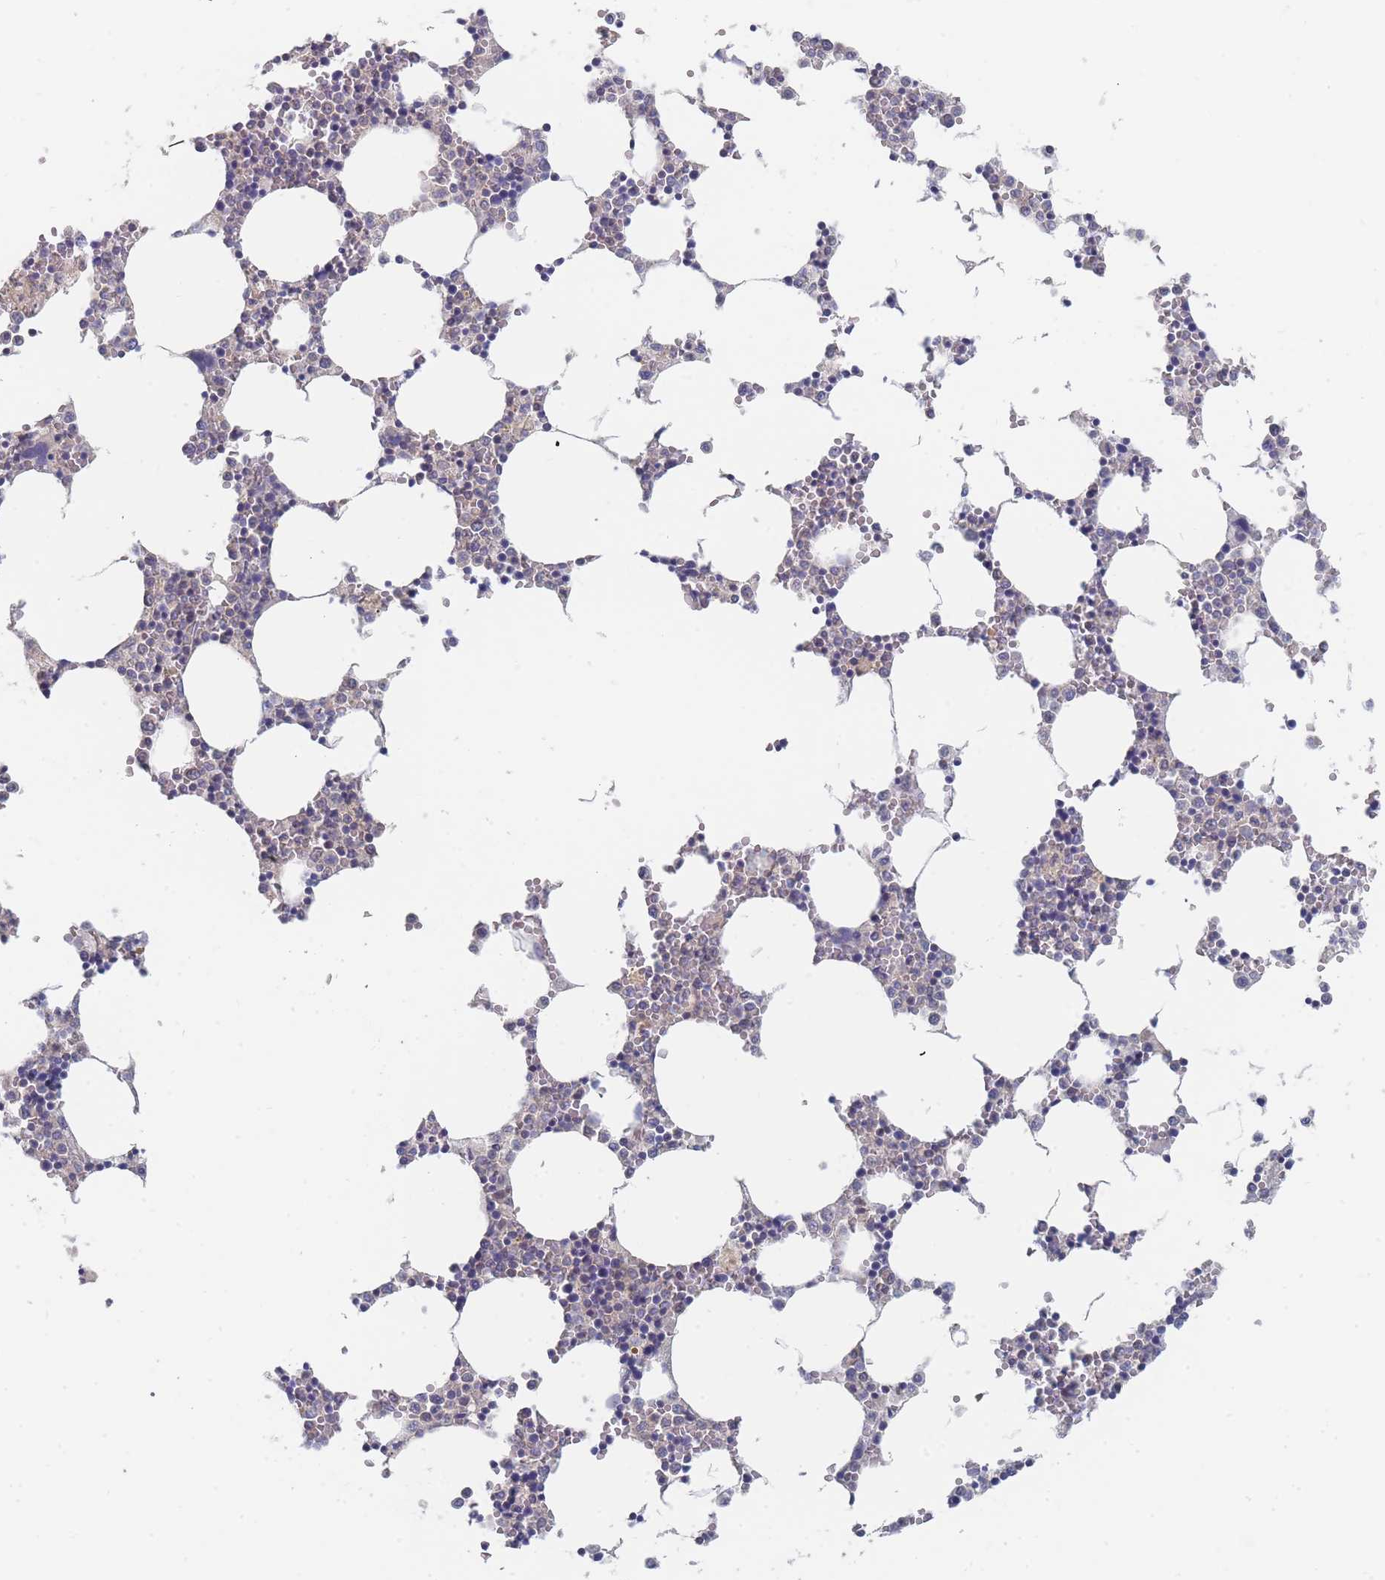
{"staining": {"intensity": "negative", "quantity": "none", "location": "none"}, "tissue": "bone marrow", "cell_type": "Hematopoietic cells", "image_type": "normal", "snomed": [{"axis": "morphology", "description": "Normal tissue, NOS"}, {"axis": "topography", "description": "Bone marrow"}], "caption": "A high-resolution histopathology image shows immunohistochemistry staining of normal bone marrow, which exhibits no significant staining in hematopoietic cells.", "gene": "PPP6C", "patient": {"sex": "female", "age": 64}}